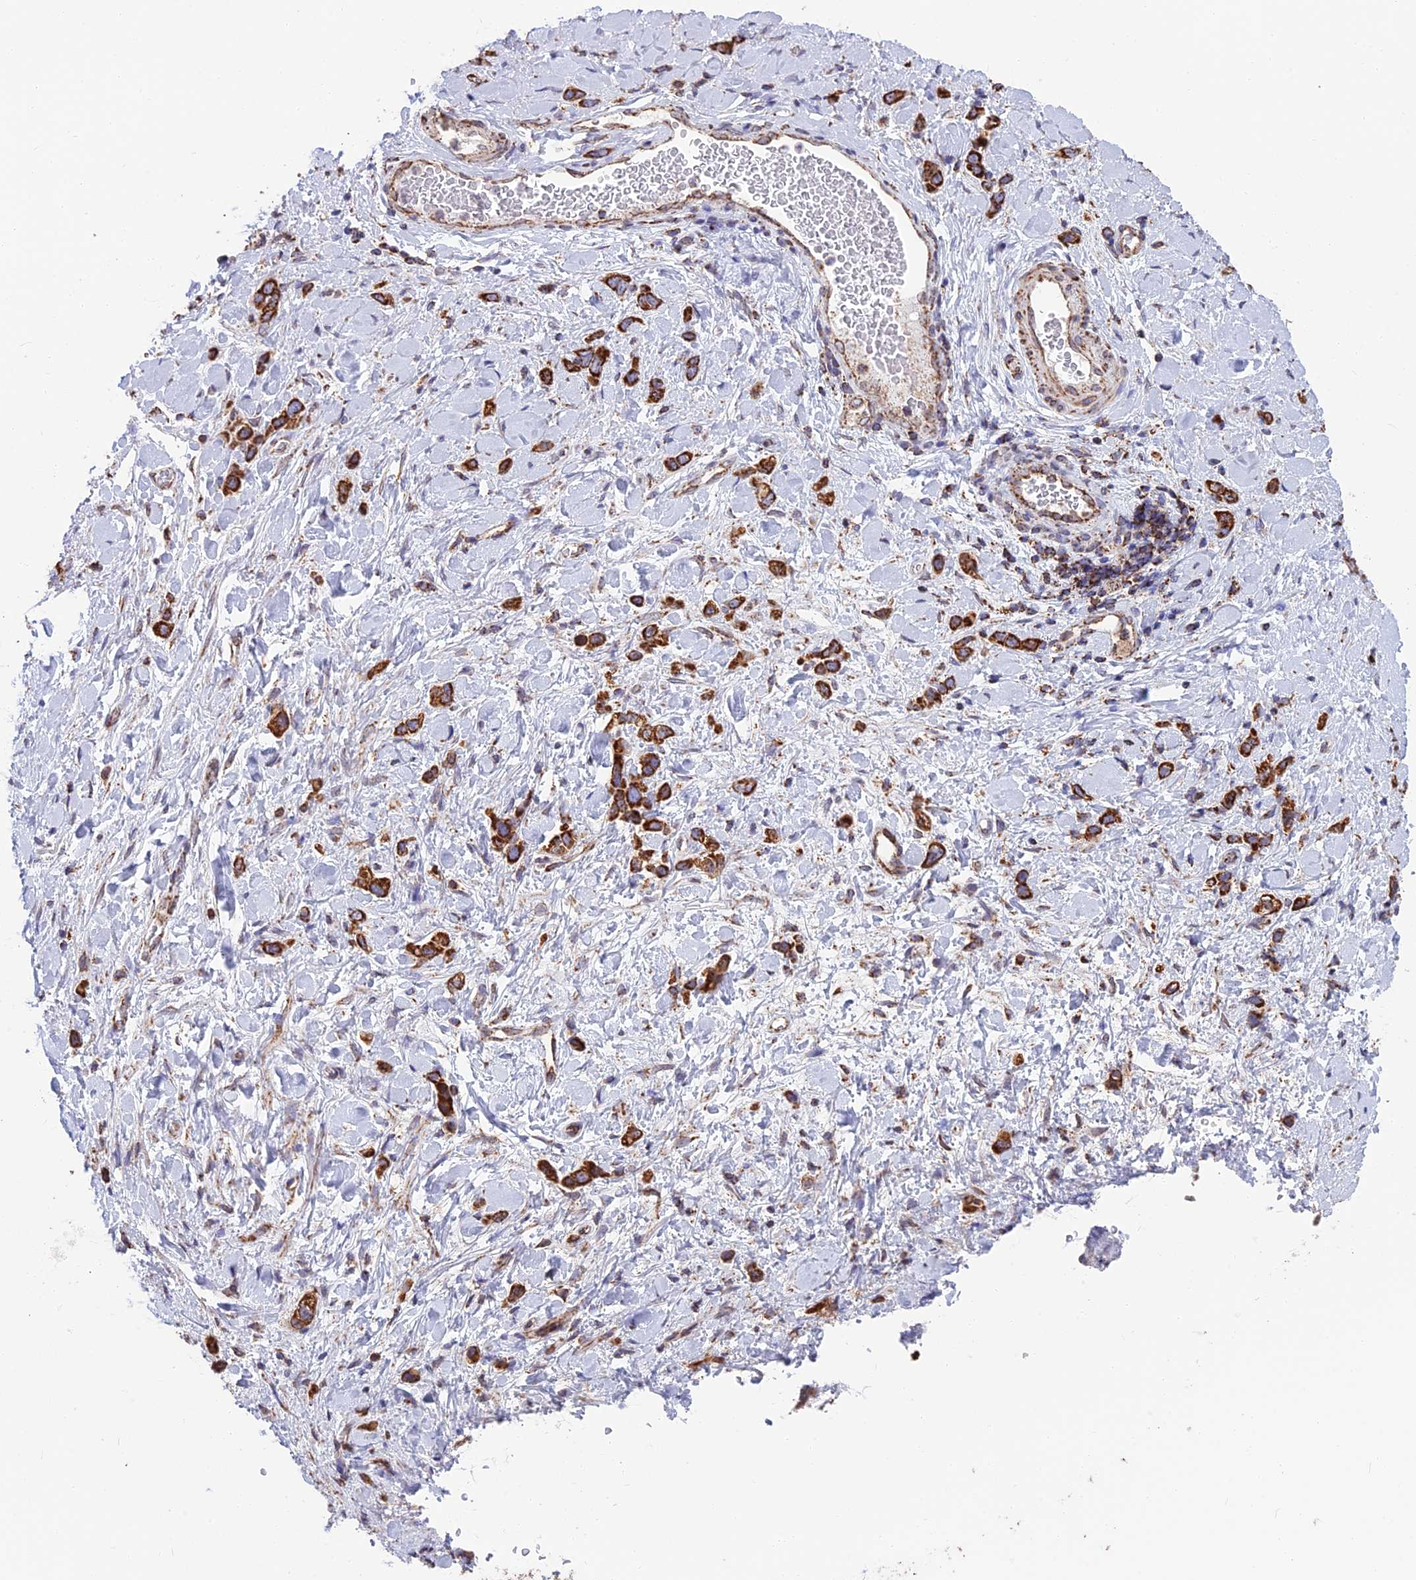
{"staining": {"intensity": "strong", "quantity": ">75%", "location": "cytoplasmic/membranous"}, "tissue": "stomach cancer", "cell_type": "Tumor cells", "image_type": "cancer", "snomed": [{"axis": "morphology", "description": "Adenocarcinoma, NOS"}, {"axis": "topography", "description": "Stomach"}], "caption": "About >75% of tumor cells in human stomach adenocarcinoma show strong cytoplasmic/membranous protein expression as visualized by brown immunohistochemical staining.", "gene": "CS", "patient": {"sex": "female", "age": 65}}